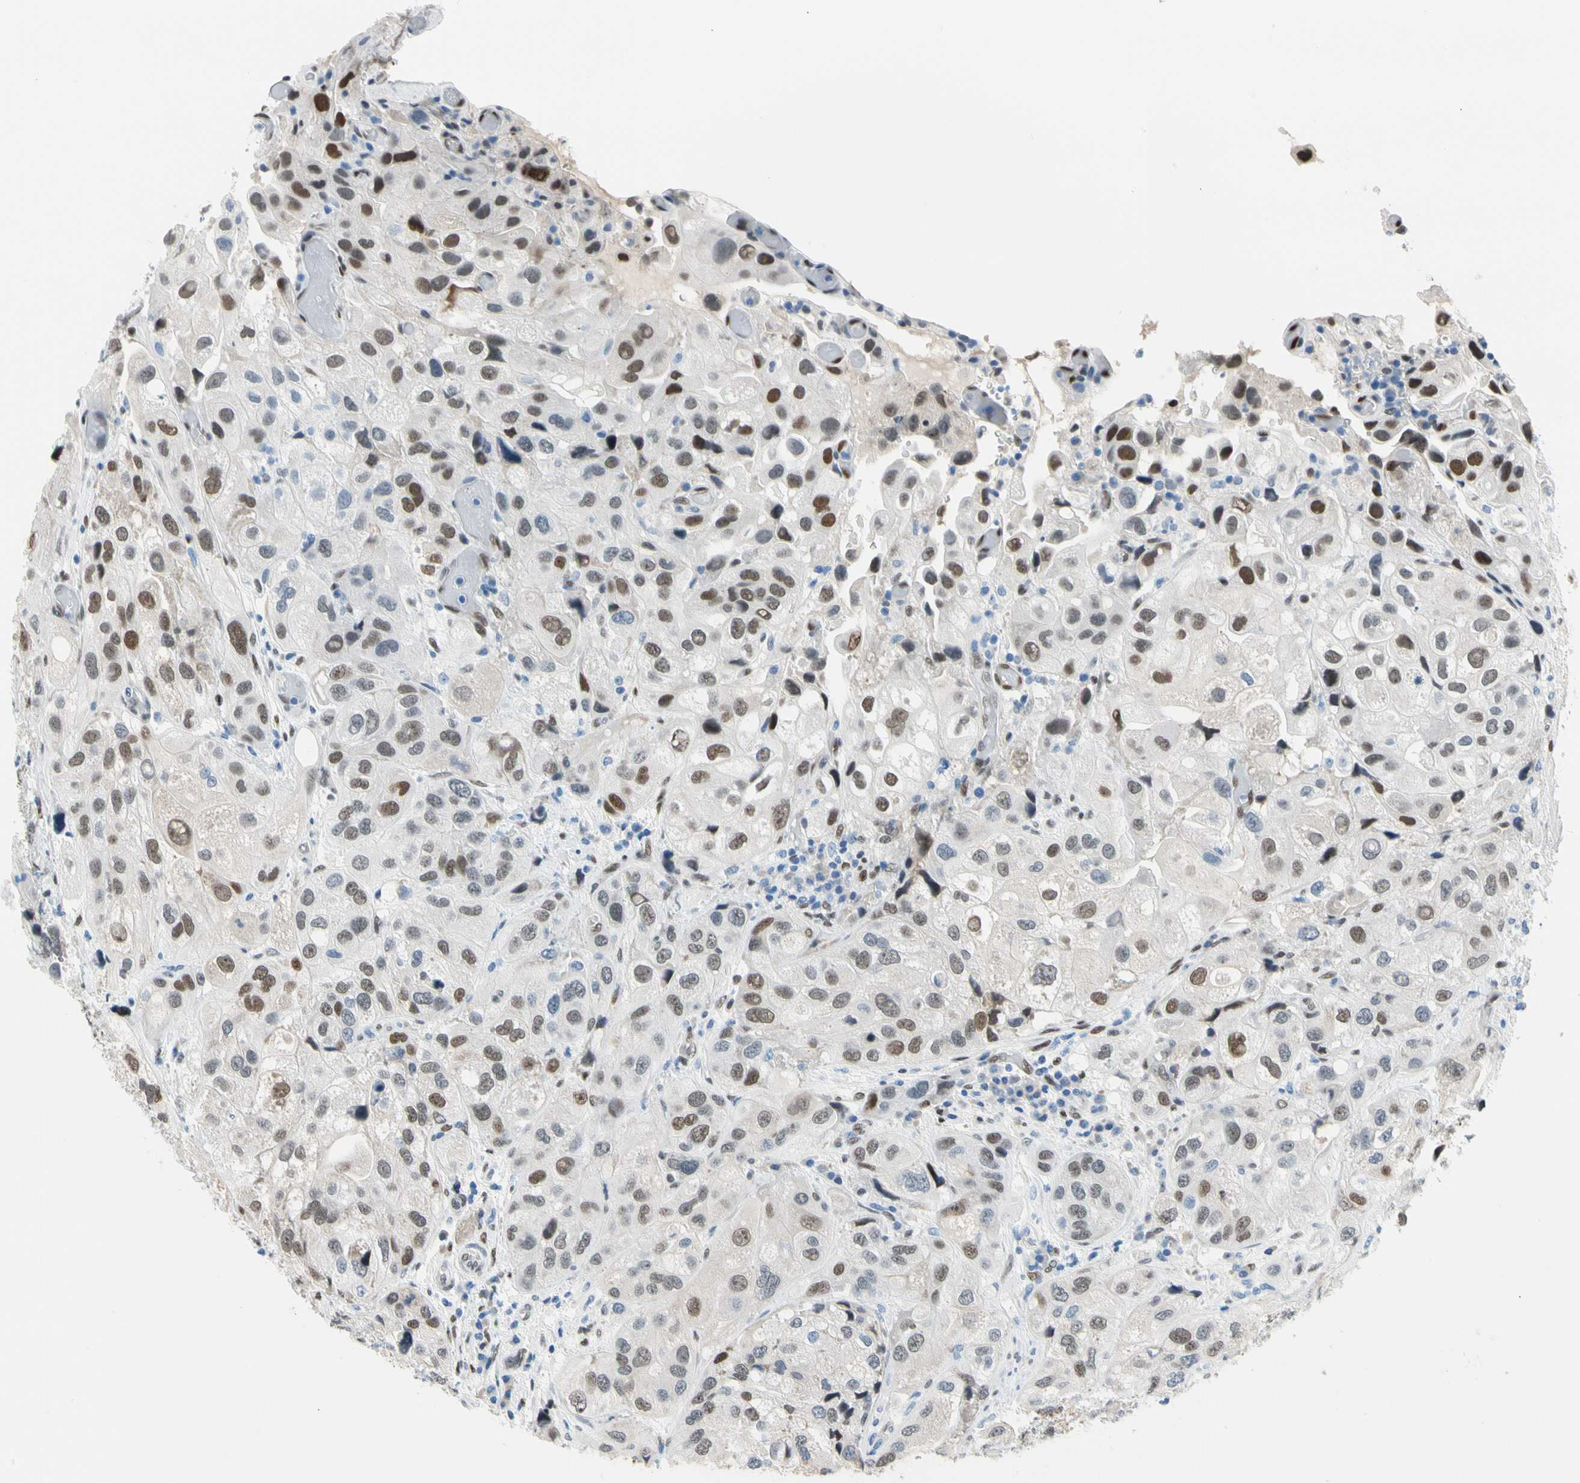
{"staining": {"intensity": "moderate", "quantity": "25%-75%", "location": "nuclear"}, "tissue": "urothelial cancer", "cell_type": "Tumor cells", "image_type": "cancer", "snomed": [{"axis": "morphology", "description": "Urothelial carcinoma, High grade"}, {"axis": "topography", "description": "Urinary bladder"}], "caption": "Immunohistochemical staining of urothelial cancer demonstrates medium levels of moderate nuclear protein staining in about 25%-75% of tumor cells.", "gene": "NFIA", "patient": {"sex": "female", "age": 64}}